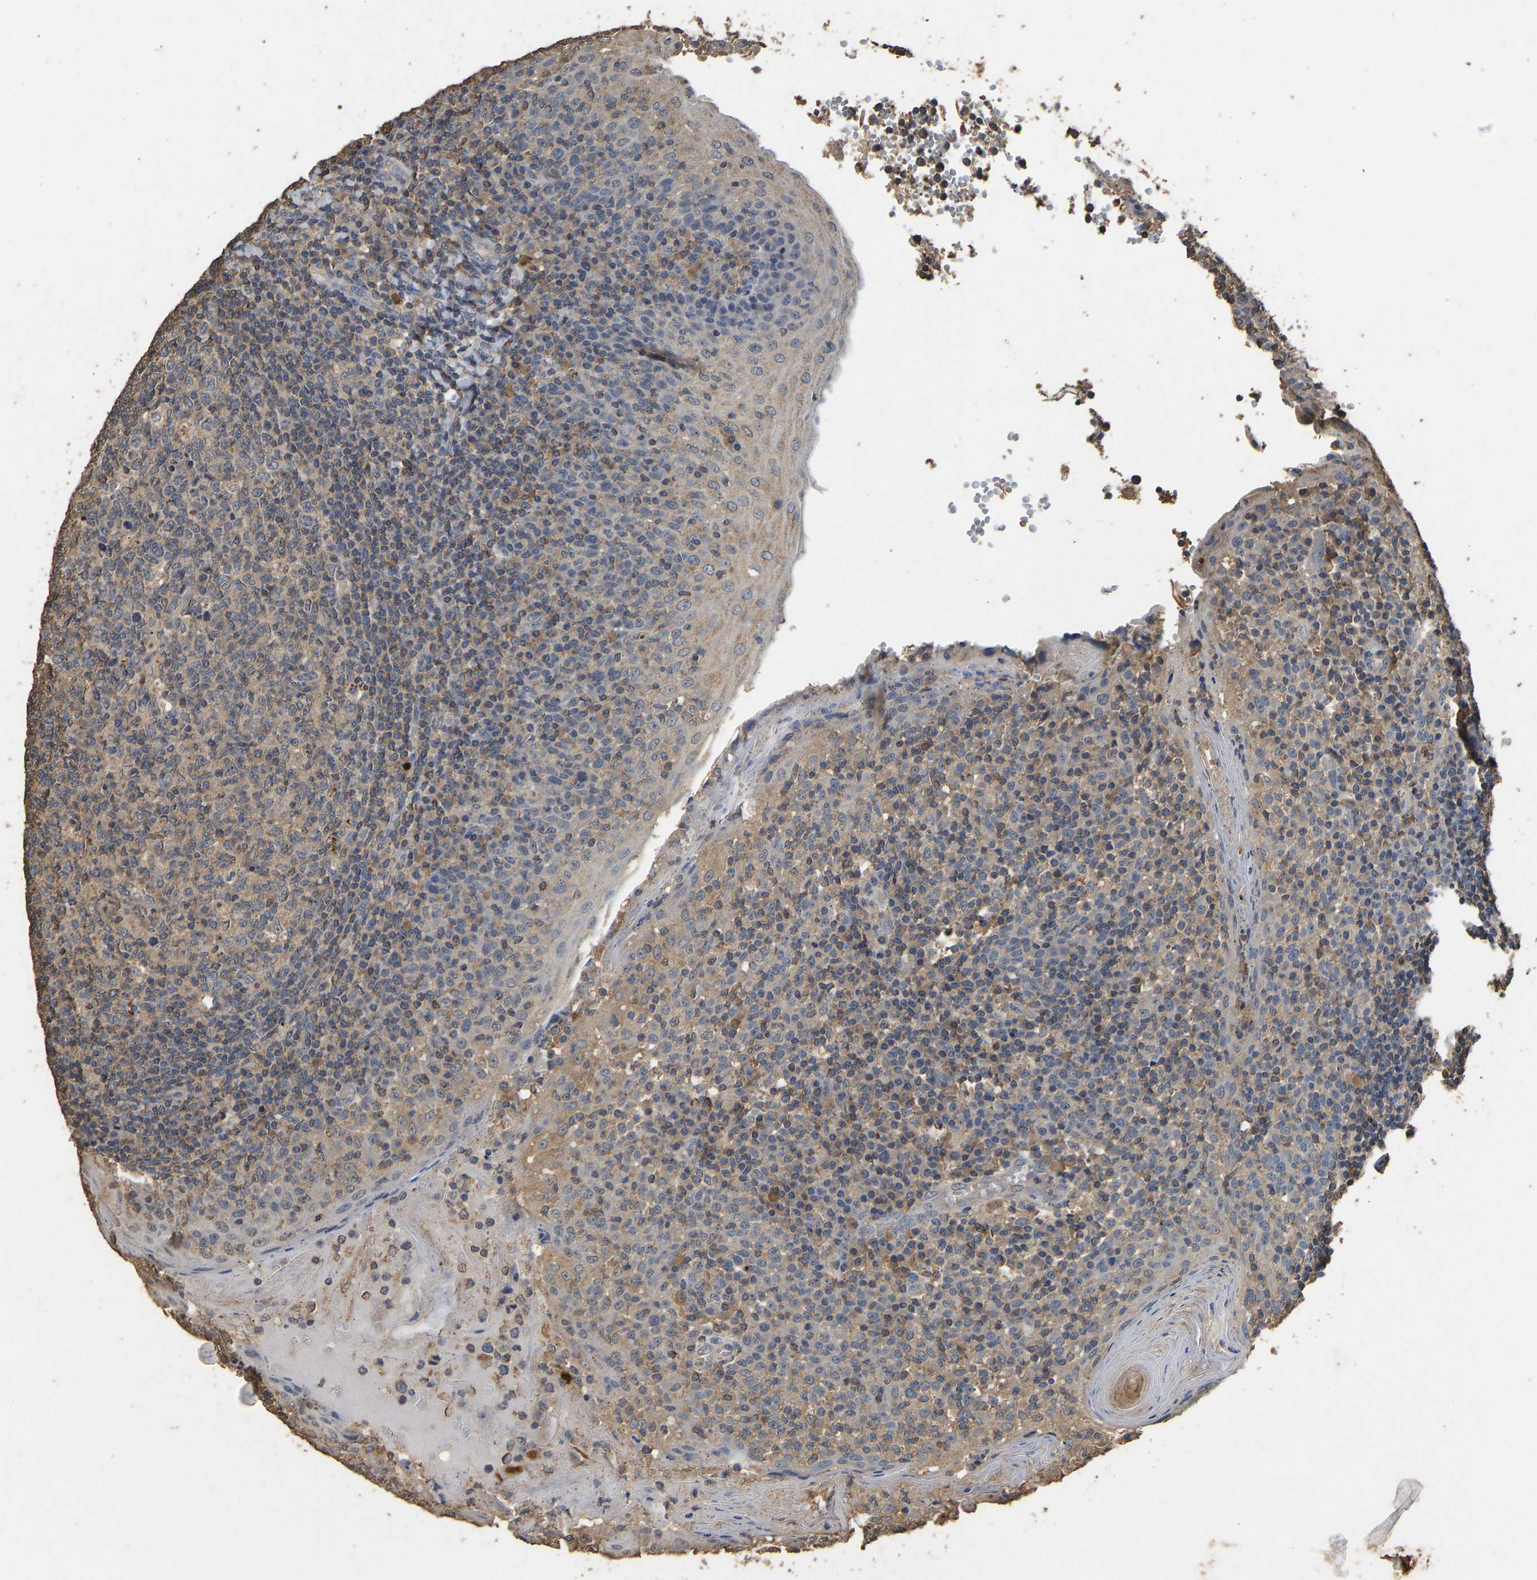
{"staining": {"intensity": "negative", "quantity": "none", "location": "none"}, "tissue": "tonsil", "cell_type": "Germinal center cells", "image_type": "normal", "snomed": [{"axis": "morphology", "description": "Normal tissue, NOS"}, {"axis": "topography", "description": "Tonsil"}], "caption": "Unremarkable tonsil was stained to show a protein in brown. There is no significant positivity in germinal center cells. The staining is performed using DAB brown chromogen with nuclei counter-stained in using hematoxylin.", "gene": "CIDEC", "patient": {"sex": "female", "age": 19}}